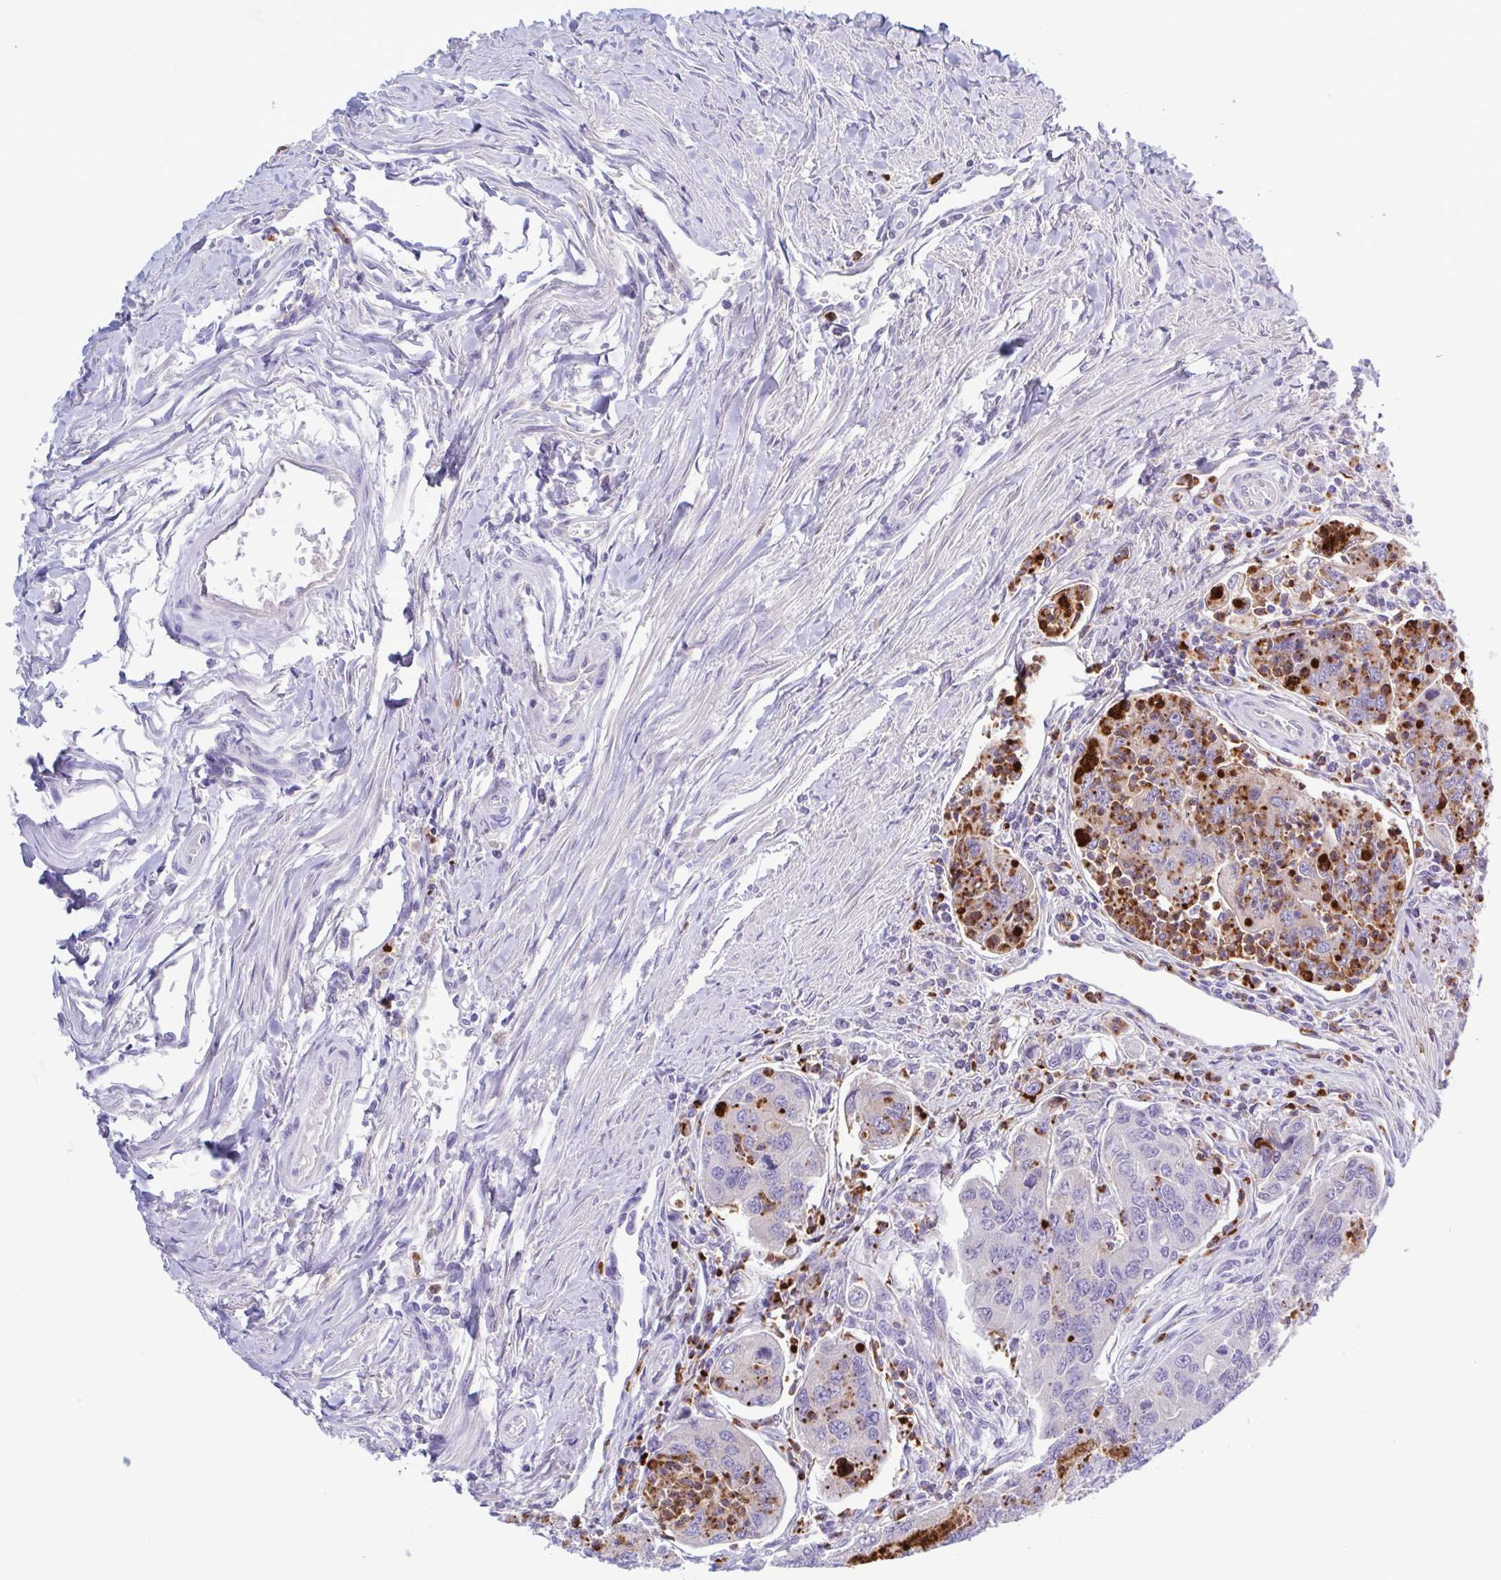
{"staining": {"intensity": "moderate", "quantity": "25%-75%", "location": "cytoplasmic/membranous"}, "tissue": "colorectal cancer", "cell_type": "Tumor cells", "image_type": "cancer", "snomed": [{"axis": "morphology", "description": "Adenocarcinoma, NOS"}, {"axis": "topography", "description": "Colon"}], "caption": "Immunohistochemistry staining of colorectal cancer (adenocarcinoma), which exhibits medium levels of moderate cytoplasmic/membranous staining in approximately 25%-75% of tumor cells indicating moderate cytoplasmic/membranous protein expression. The staining was performed using DAB (brown) for protein detection and nuclei were counterstained in hematoxylin (blue).", "gene": "LTF", "patient": {"sex": "female", "age": 67}}